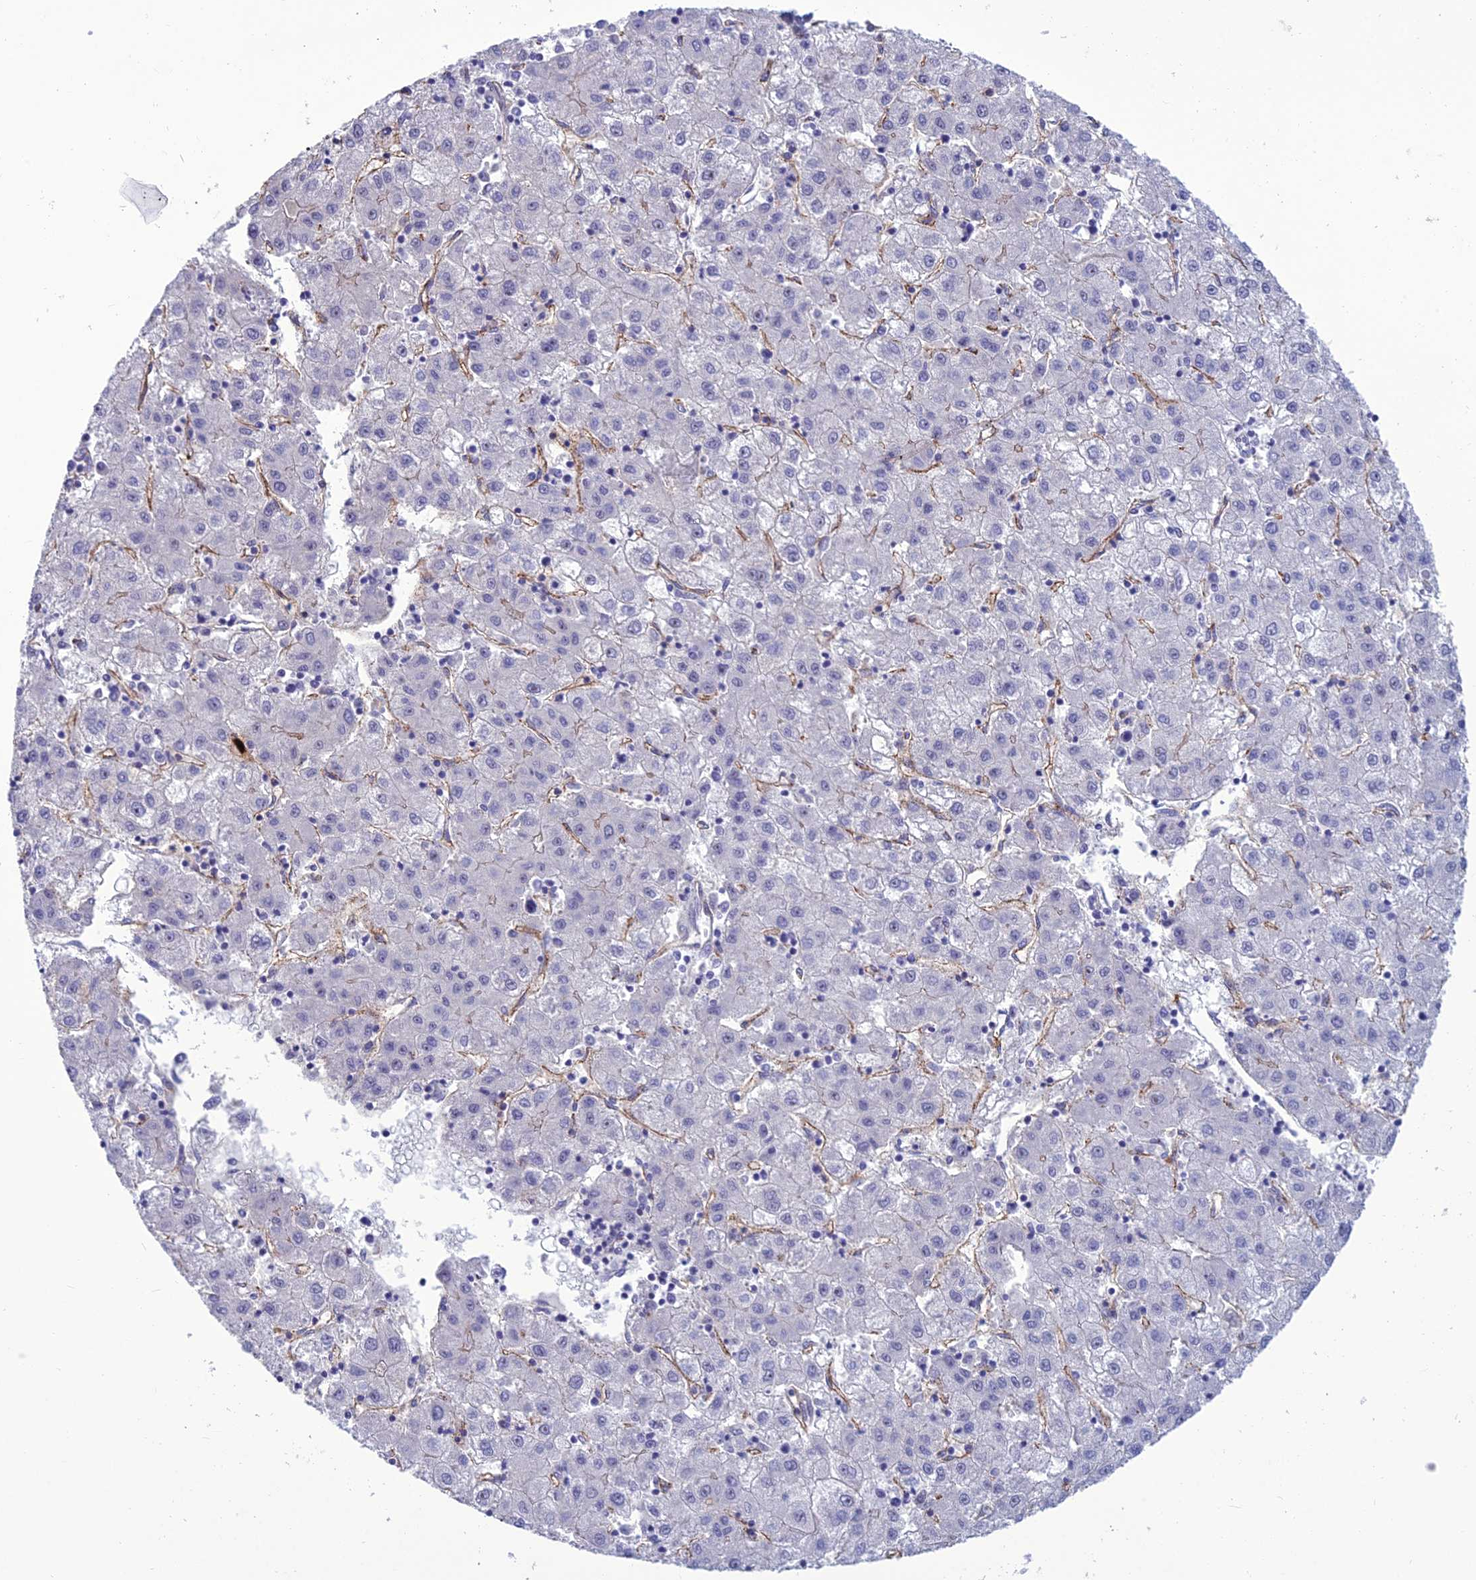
{"staining": {"intensity": "negative", "quantity": "none", "location": "none"}, "tissue": "liver cancer", "cell_type": "Tumor cells", "image_type": "cancer", "snomed": [{"axis": "morphology", "description": "Carcinoma, Hepatocellular, NOS"}, {"axis": "topography", "description": "Liver"}], "caption": "This image is of liver cancer stained with IHC to label a protein in brown with the nuclei are counter-stained blue. There is no expression in tumor cells.", "gene": "BBS7", "patient": {"sex": "male", "age": 72}}